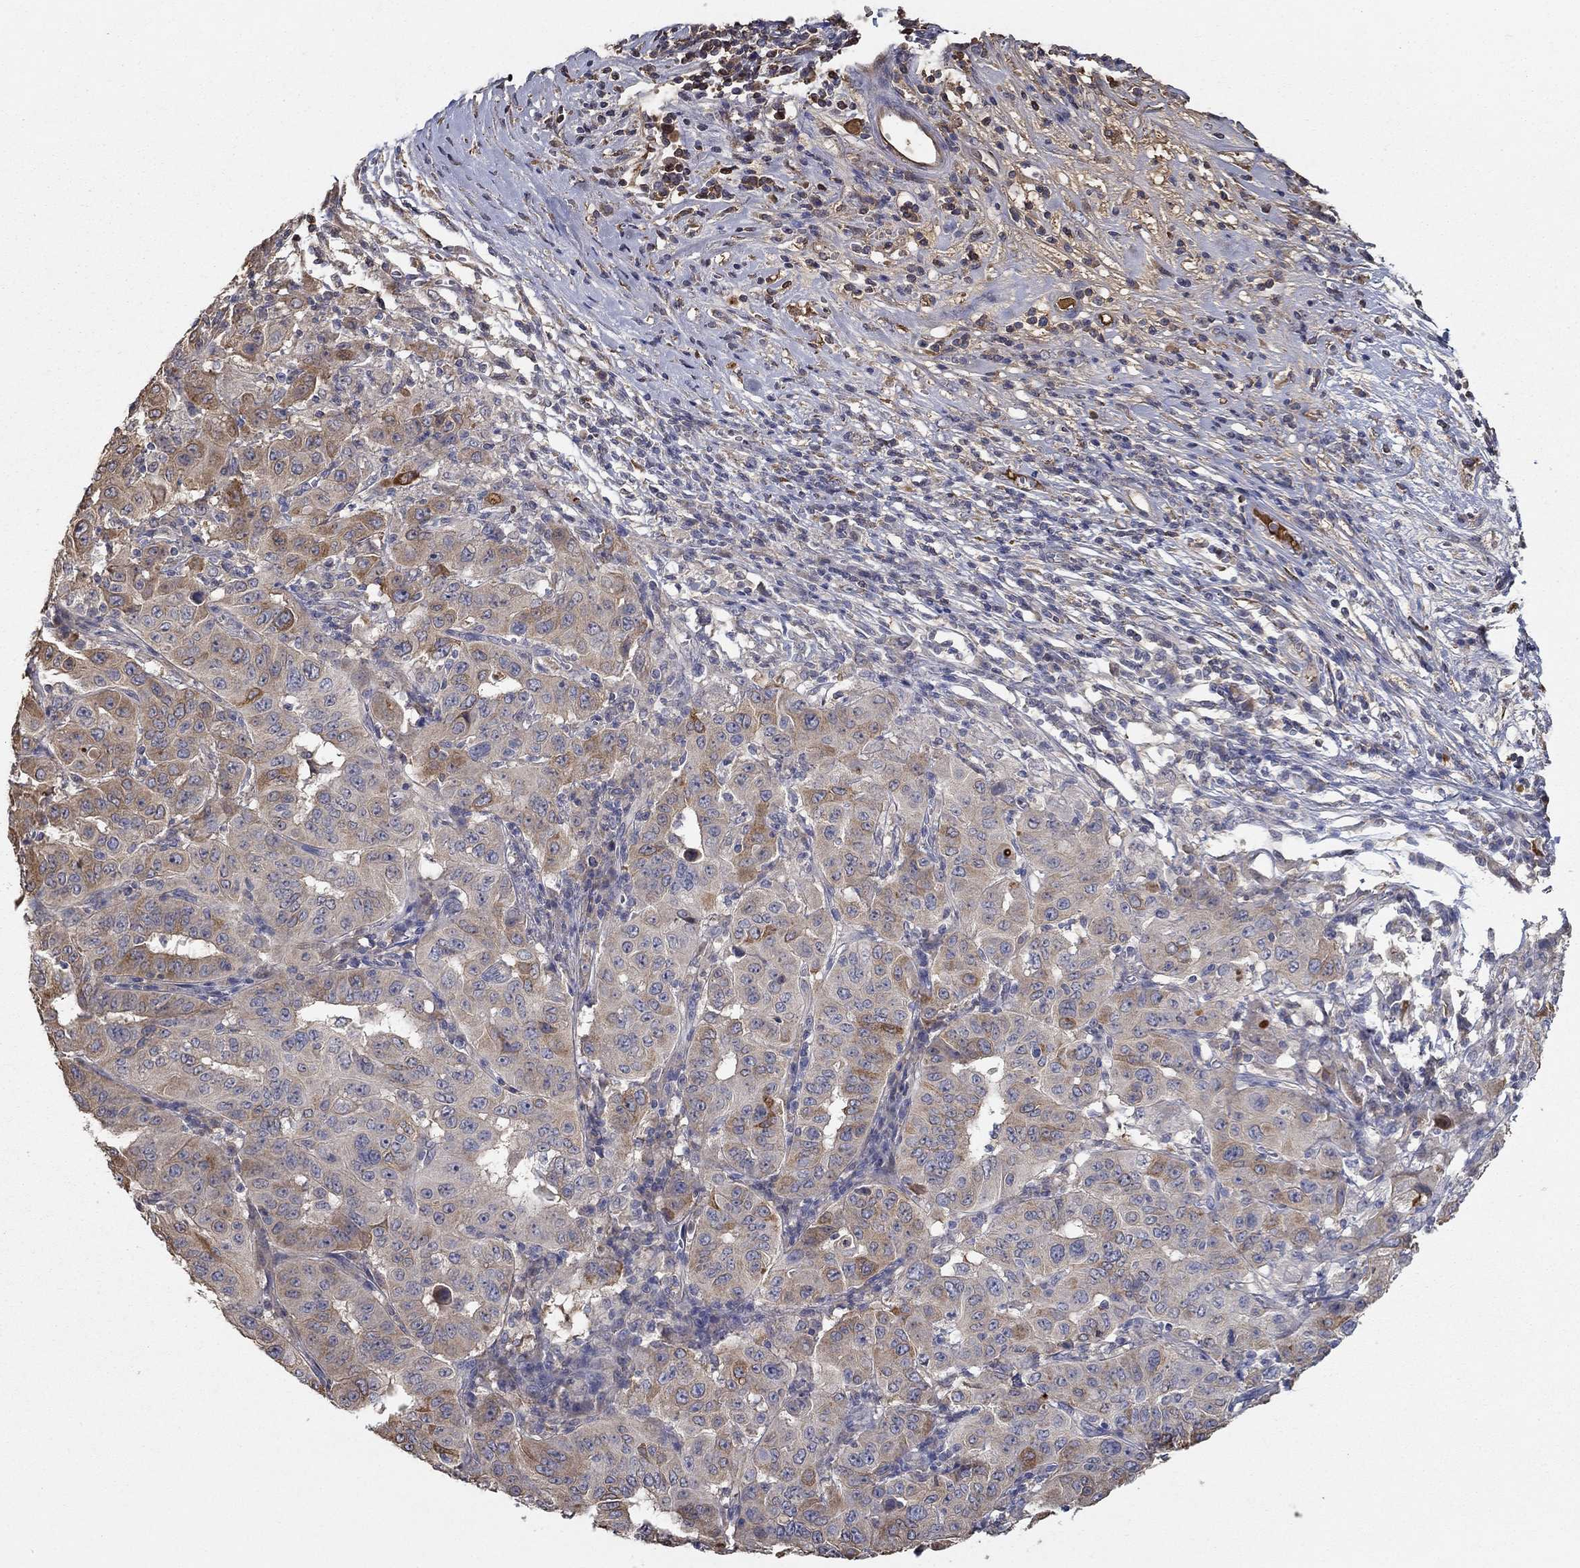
{"staining": {"intensity": "moderate", "quantity": "25%-75%", "location": "cytoplasmic/membranous"}, "tissue": "pancreatic cancer", "cell_type": "Tumor cells", "image_type": "cancer", "snomed": [{"axis": "morphology", "description": "Adenocarcinoma, NOS"}, {"axis": "topography", "description": "Pancreas"}], "caption": "Brown immunohistochemical staining in human pancreatic cancer exhibits moderate cytoplasmic/membranous positivity in approximately 25%-75% of tumor cells.", "gene": "IL10", "patient": {"sex": "male", "age": 63}}